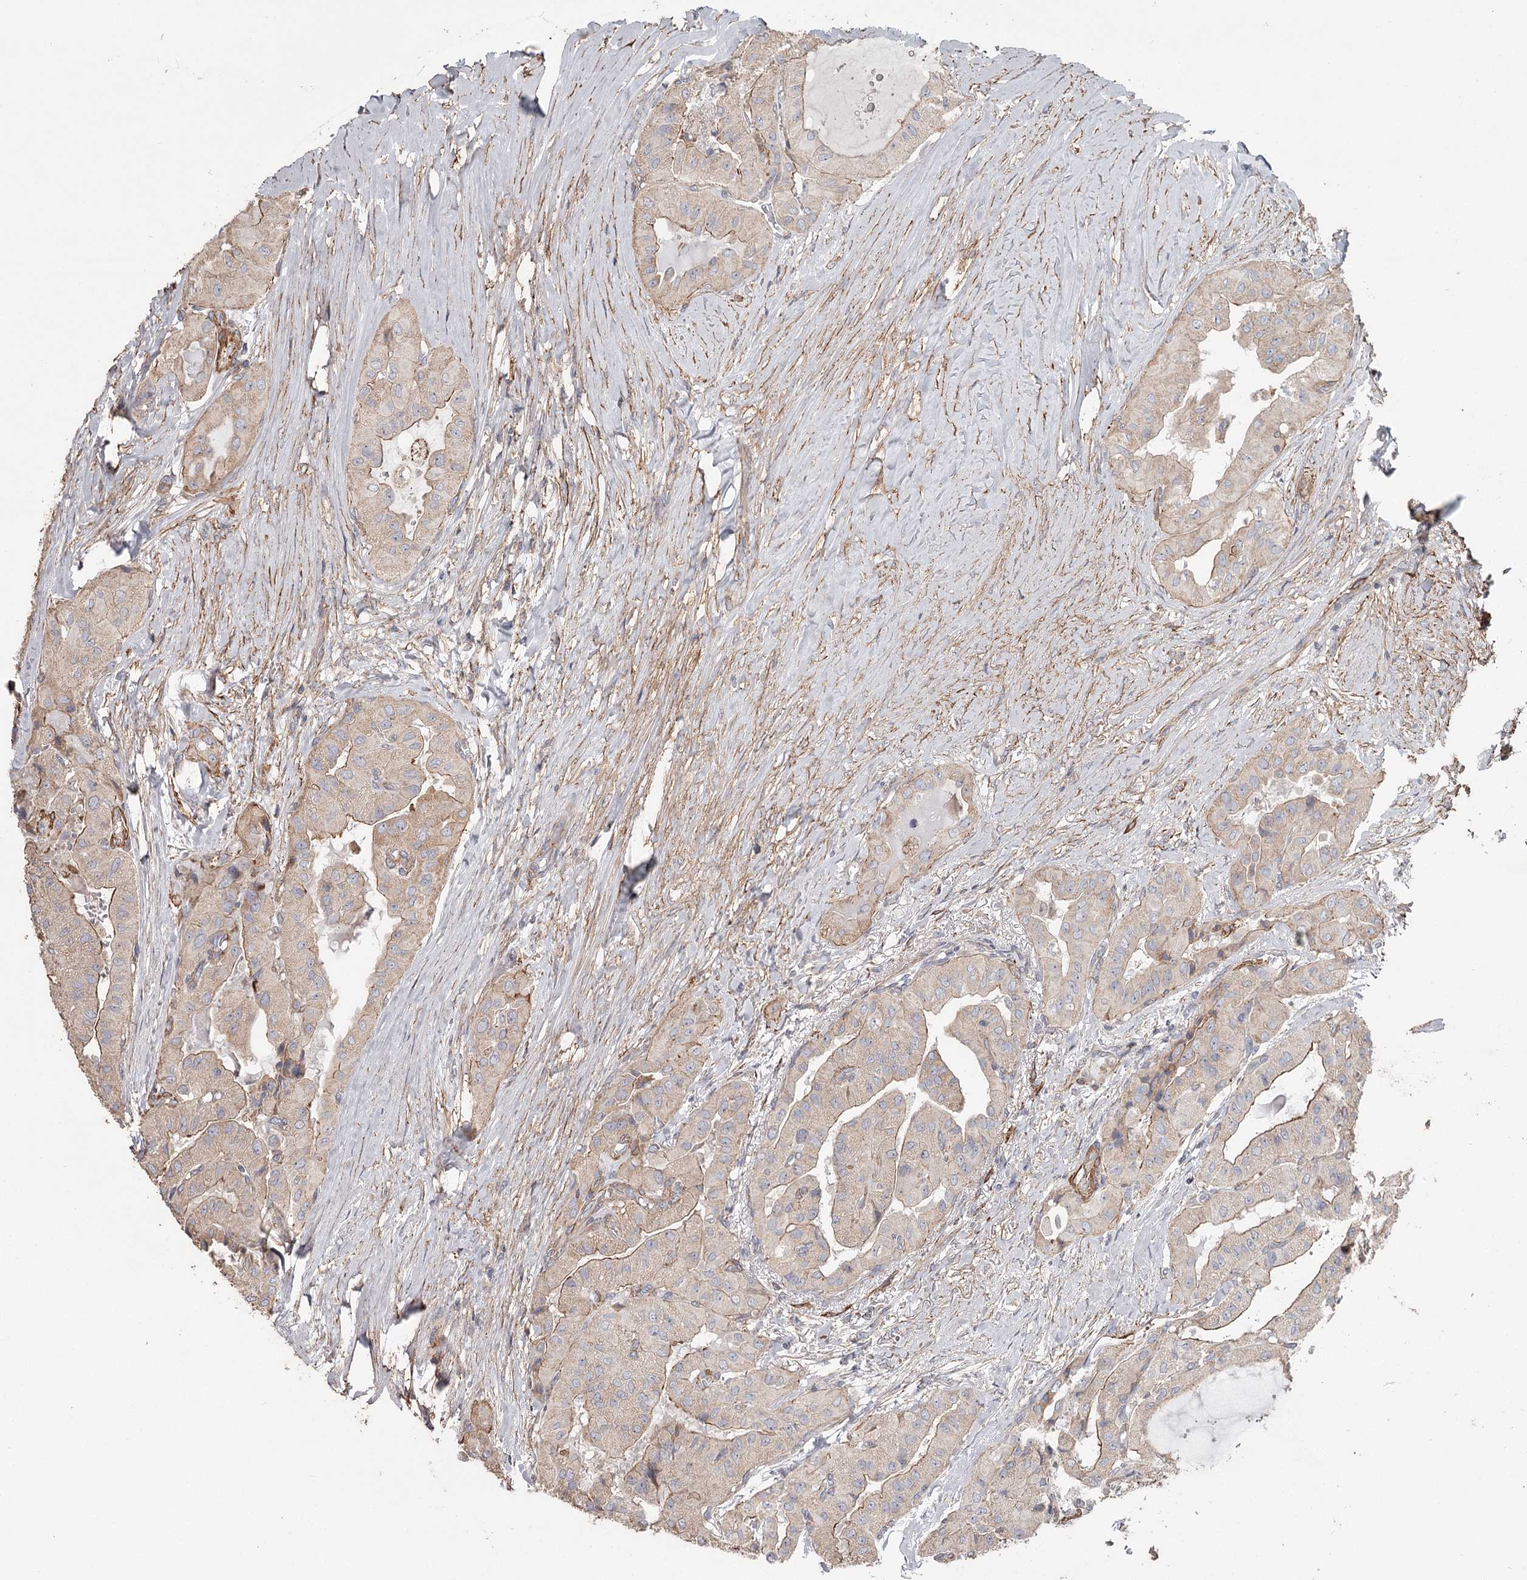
{"staining": {"intensity": "weak", "quantity": ">75%", "location": "cytoplasmic/membranous"}, "tissue": "thyroid cancer", "cell_type": "Tumor cells", "image_type": "cancer", "snomed": [{"axis": "morphology", "description": "Papillary adenocarcinoma, NOS"}, {"axis": "topography", "description": "Thyroid gland"}], "caption": "Weak cytoplasmic/membranous protein staining is seen in about >75% of tumor cells in papillary adenocarcinoma (thyroid).", "gene": "DHRS9", "patient": {"sex": "female", "age": 59}}